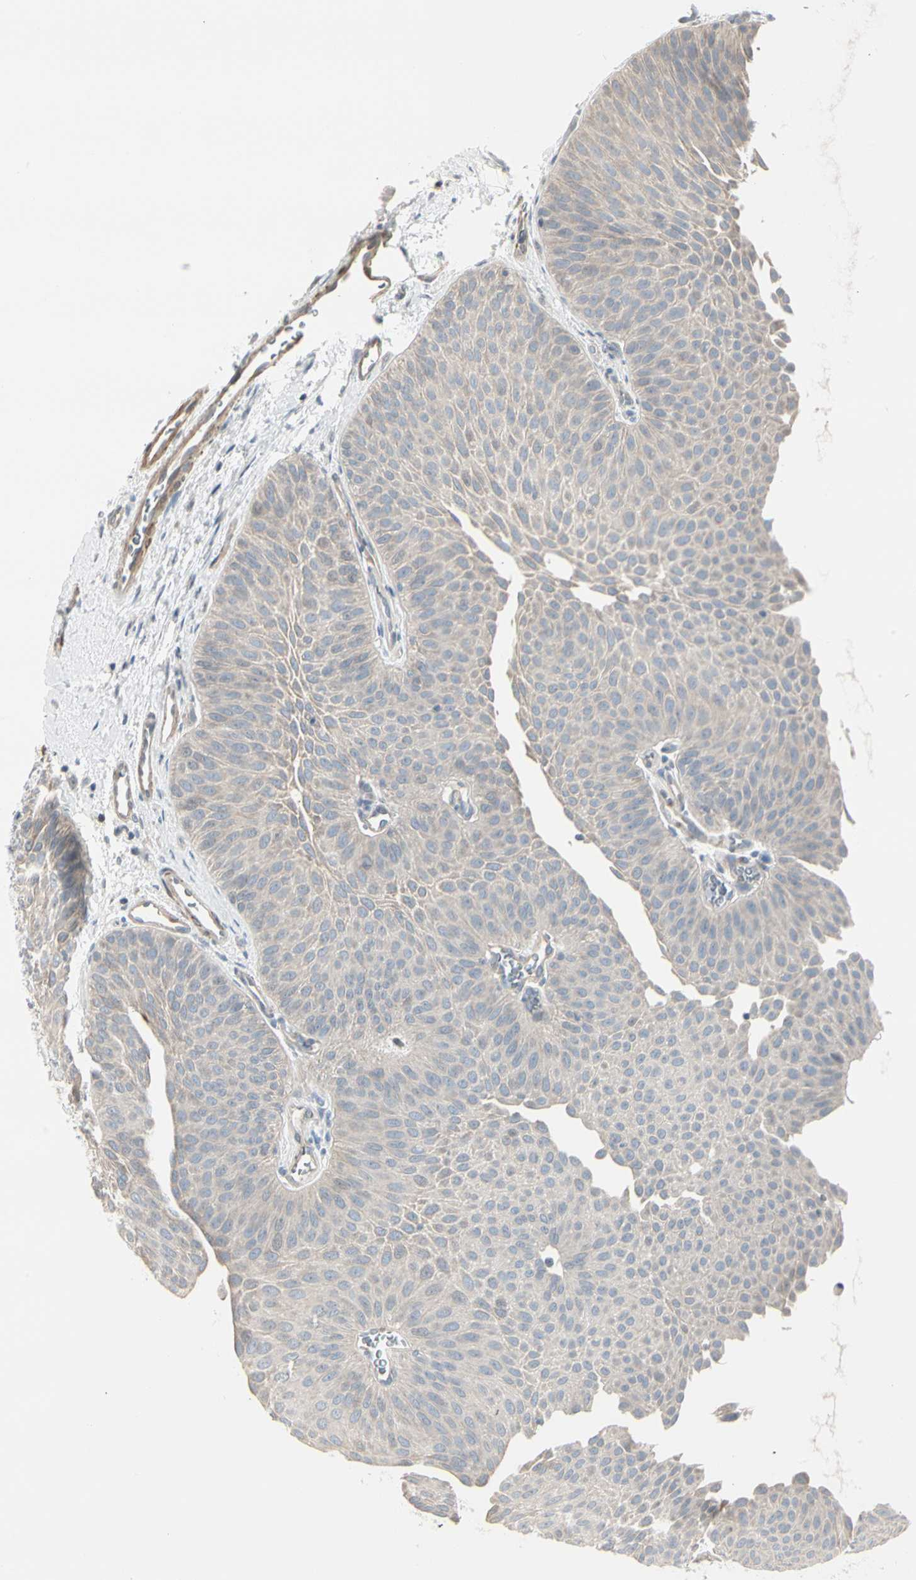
{"staining": {"intensity": "negative", "quantity": "none", "location": "none"}, "tissue": "urothelial cancer", "cell_type": "Tumor cells", "image_type": "cancer", "snomed": [{"axis": "morphology", "description": "Urothelial carcinoma, Low grade"}, {"axis": "topography", "description": "Urinary bladder"}], "caption": "This is an immunohistochemistry histopathology image of urothelial cancer. There is no positivity in tumor cells.", "gene": "DMPK", "patient": {"sex": "female", "age": 60}}